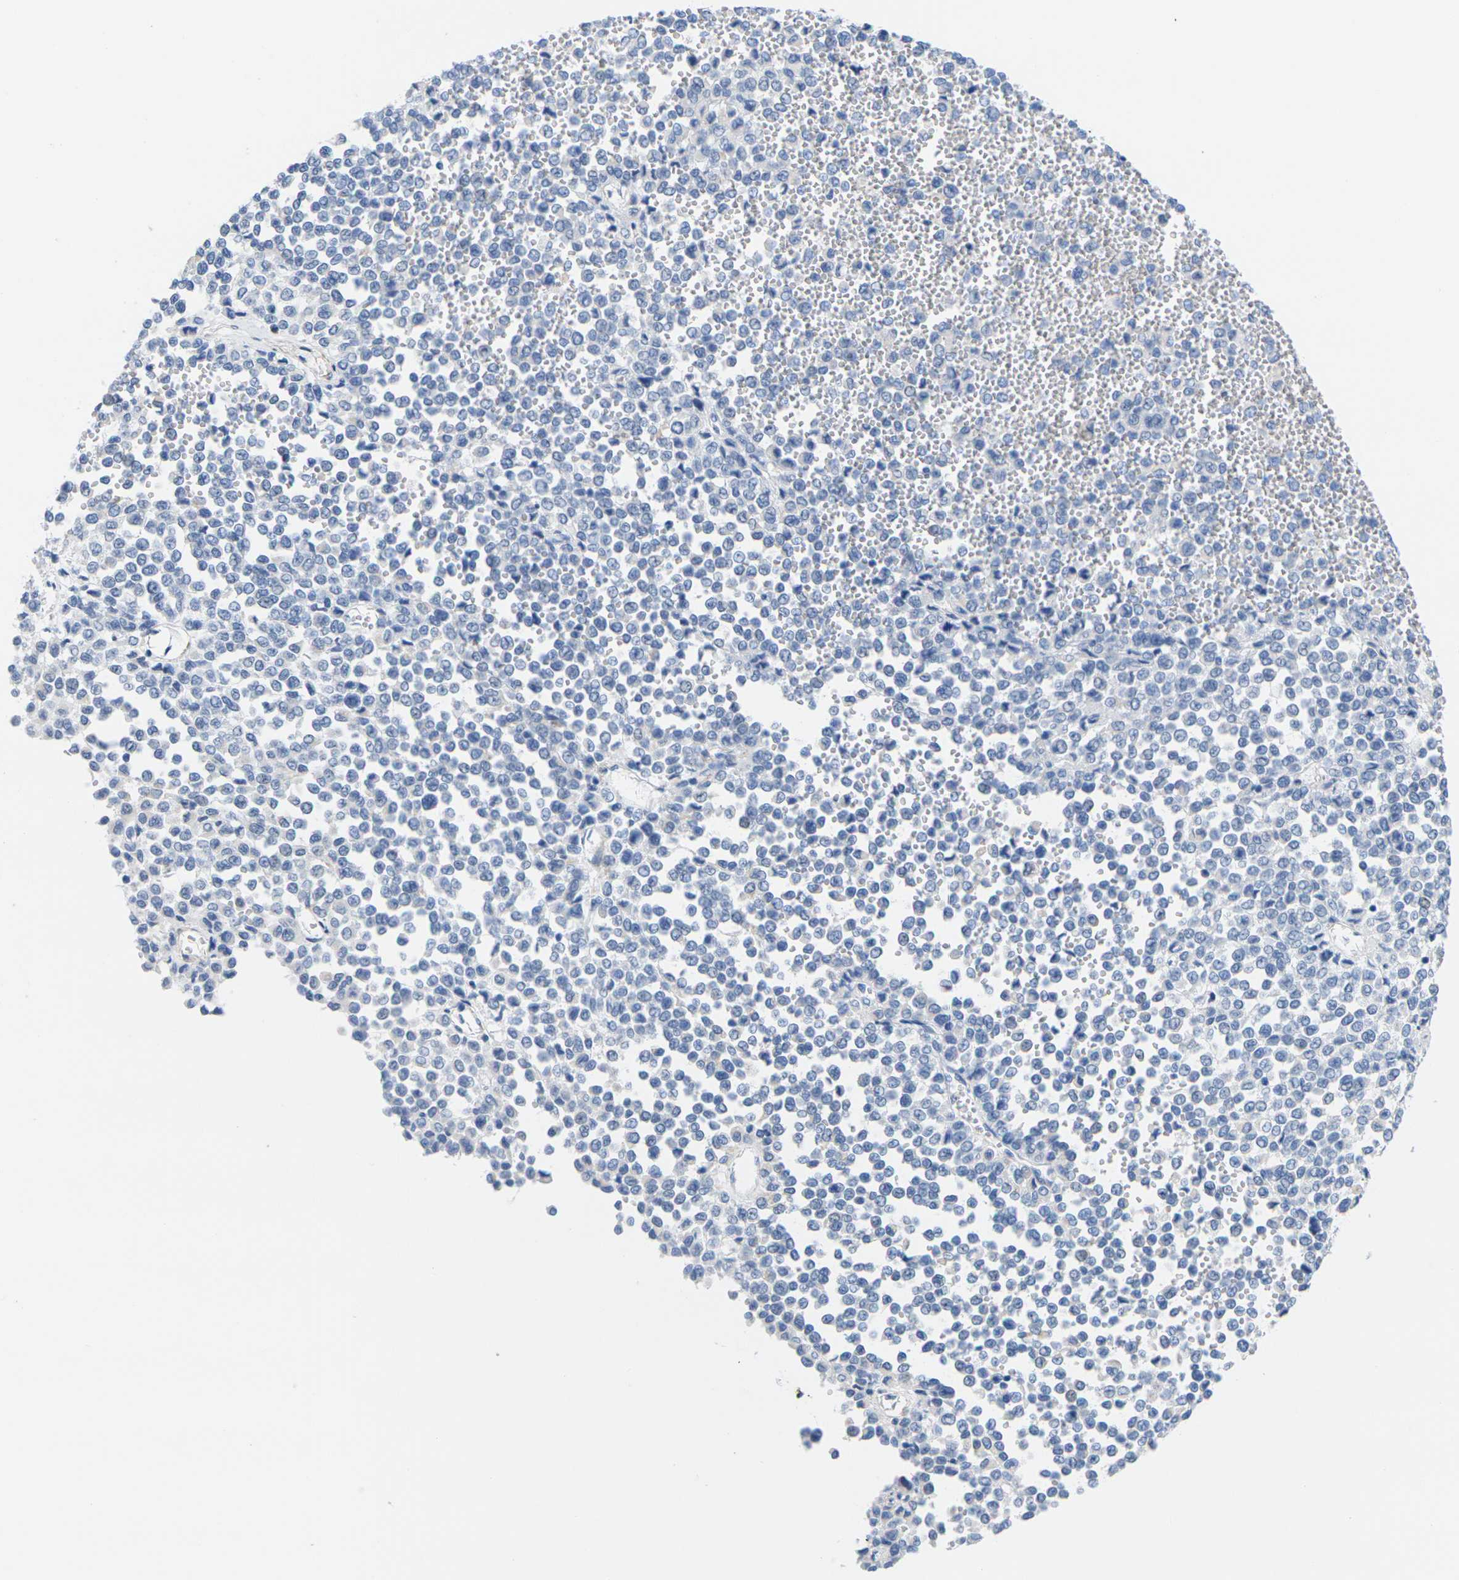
{"staining": {"intensity": "negative", "quantity": "none", "location": "none"}, "tissue": "melanoma", "cell_type": "Tumor cells", "image_type": "cancer", "snomed": [{"axis": "morphology", "description": "Malignant melanoma, Metastatic site"}, {"axis": "topography", "description": "Pancreas"}], "caption": "Human melanoma stained for a protein using immunohistochemistry displays no expression in tumor cells.", "gene": "CNN1", "patient": {"sex": "female", "age": 30}}